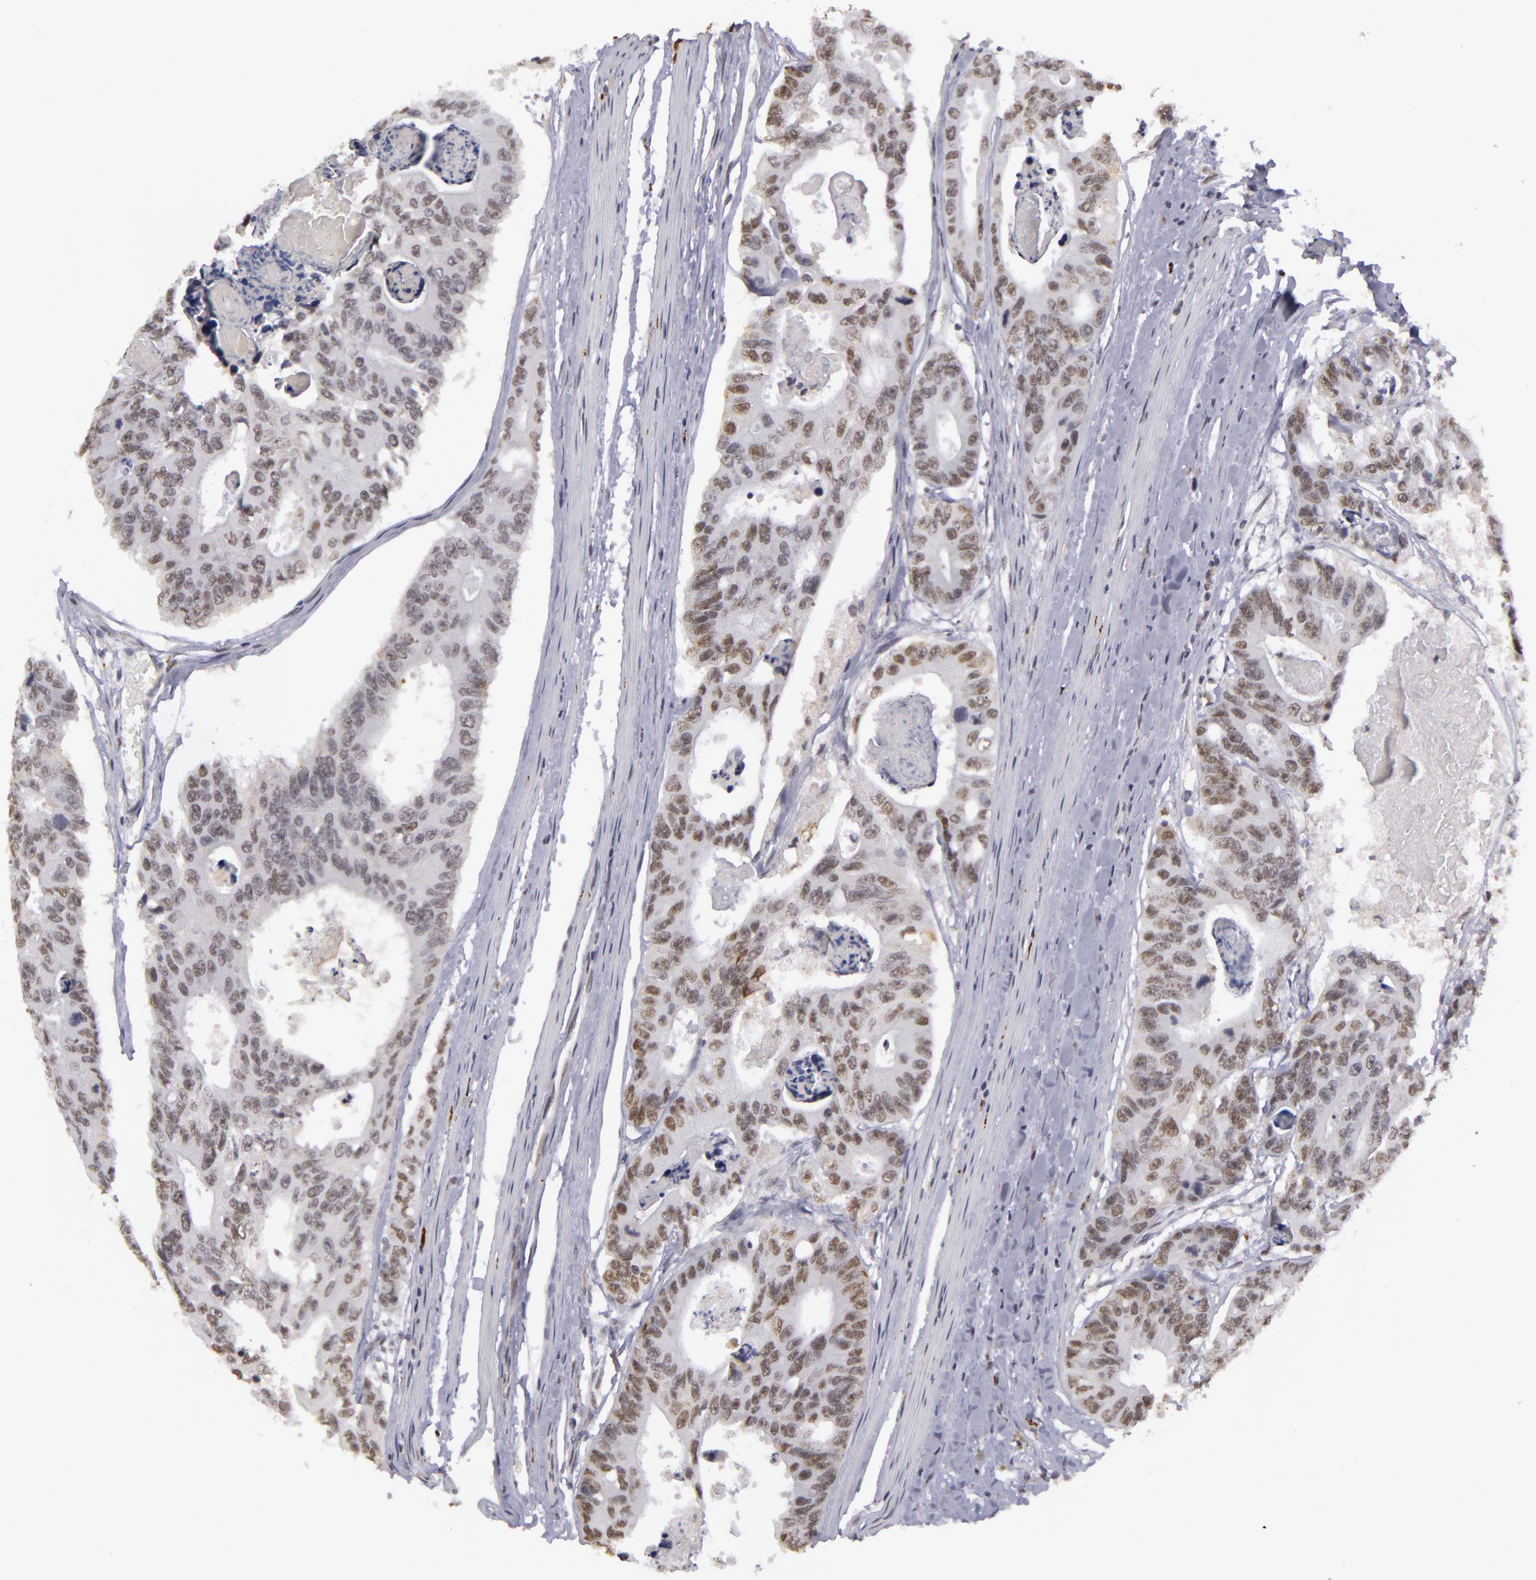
{"staining": {"intensity": "weak", "quantity": "25%-75%", "location": "nuclear"}, "tissue": "colorectal cancer", "cell_type": "Tumor cells", "image_type": "cancer", "snomed": [{"axis": "morphology", "description": "Adenocarcinoma, NOS"}, {"axis": "topography", "description": "Colon"}], "caption": "IHC (DAB) staining of human adenocarcinoma (colorectal) demonstrates weak nuclear protein expression in approximately 25%-75% of tumor cells. (Stains: DAB (3,3'-diaminobenzidine) in brown, nuclei in blue, Microscopy: brightfield microscopy at high magnification).", "gene": "RRP7A", "patient": {"sex": "female", "age": 86}}